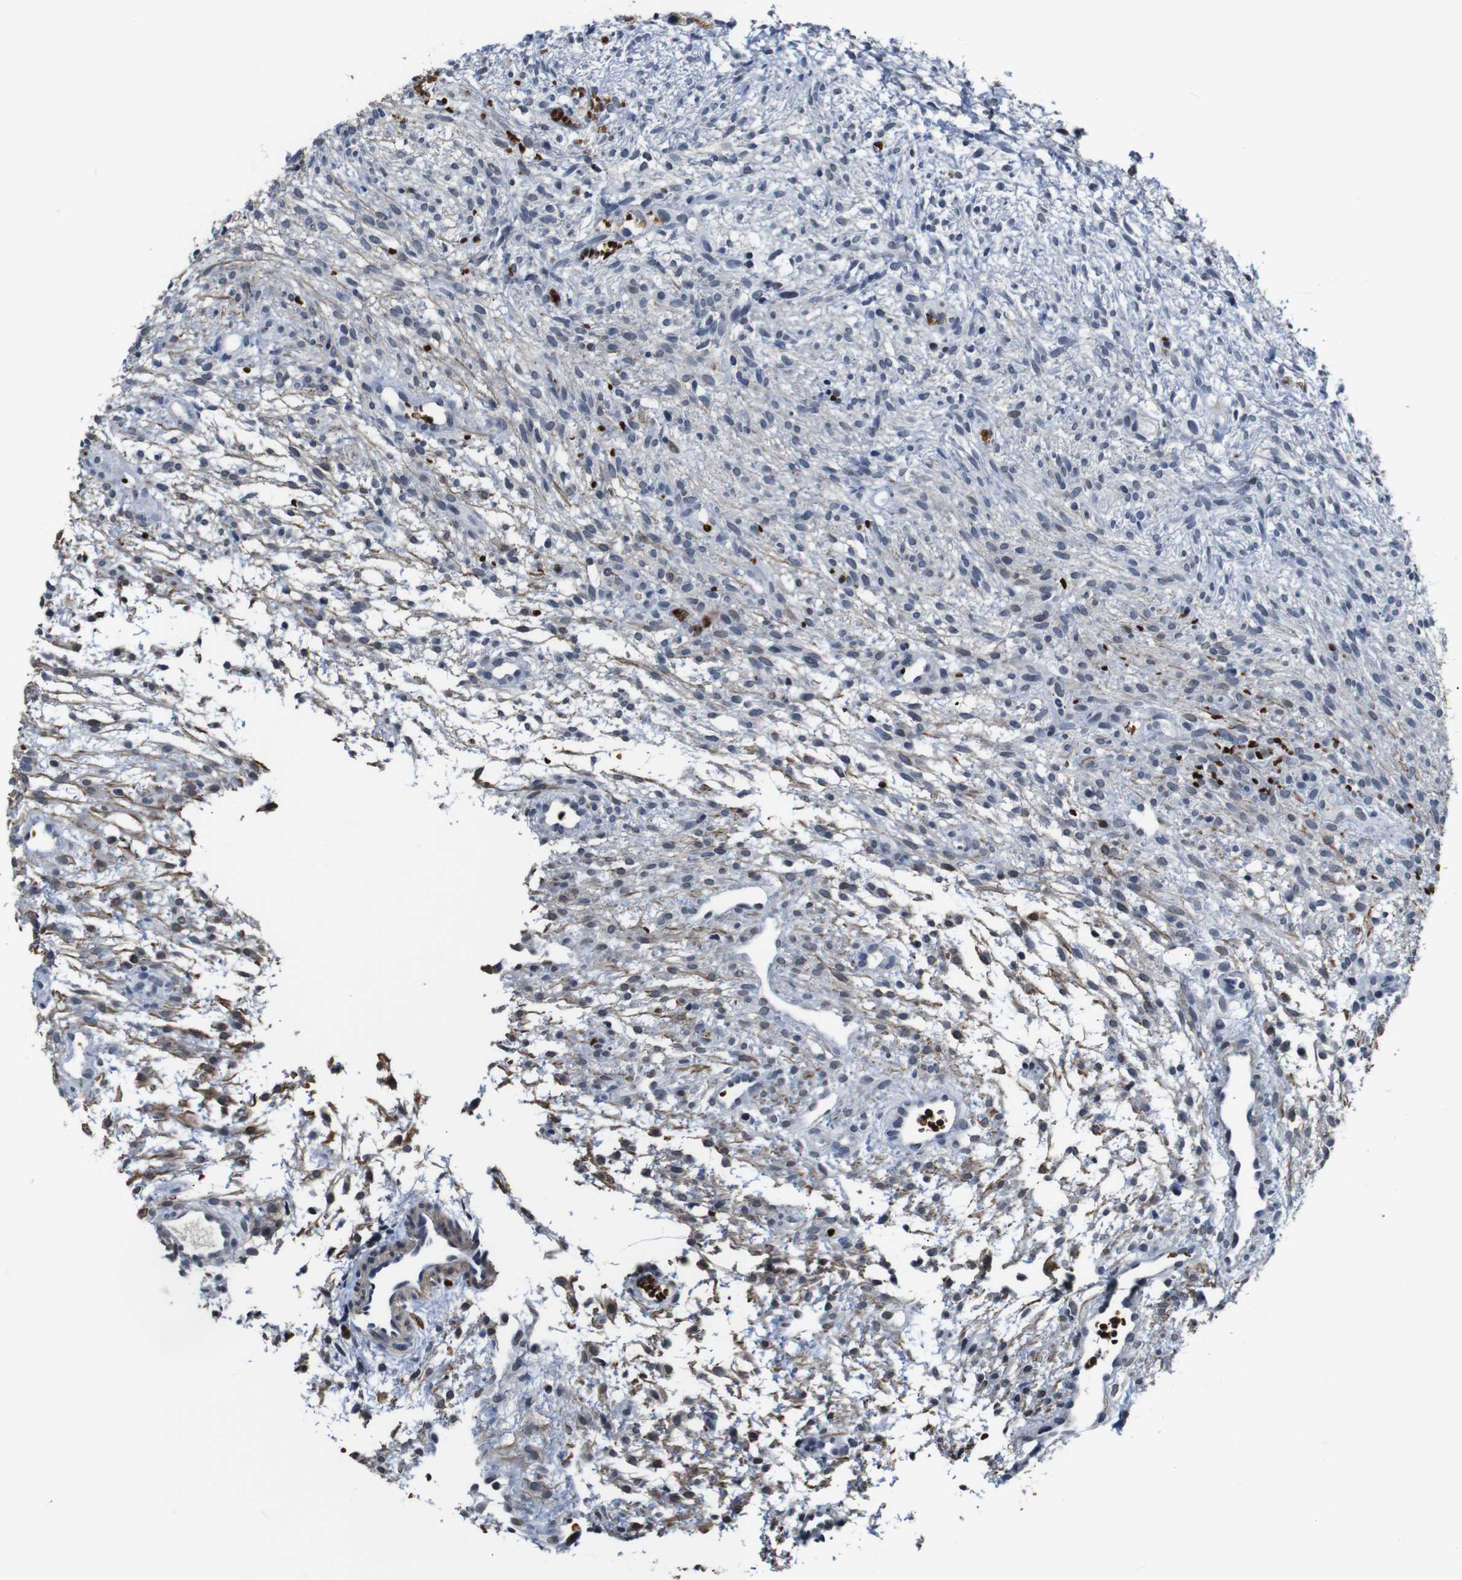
{"staining": {"intensity": "negative", "quantity": "none", "location": "none"}, "tissue": "ovary", "cell_type": "Ovarian stroma cells", "image_type": "normal", "snomed": [{"axis": "morphology", "description": "Normal tissue, NOS"}, {"axis": "morphology", "description": "Cyst, NOS"}, {"axis": "topography", "description": "Ovary"}], "caption": "Image shows no protein positivity in ovarian stroma cells of normal ovary. (Immunohistochemistry, brightfield microscopy, high magnification).", "gene": "ILDR2", "patient": {"sex": "female", "age": 18}}